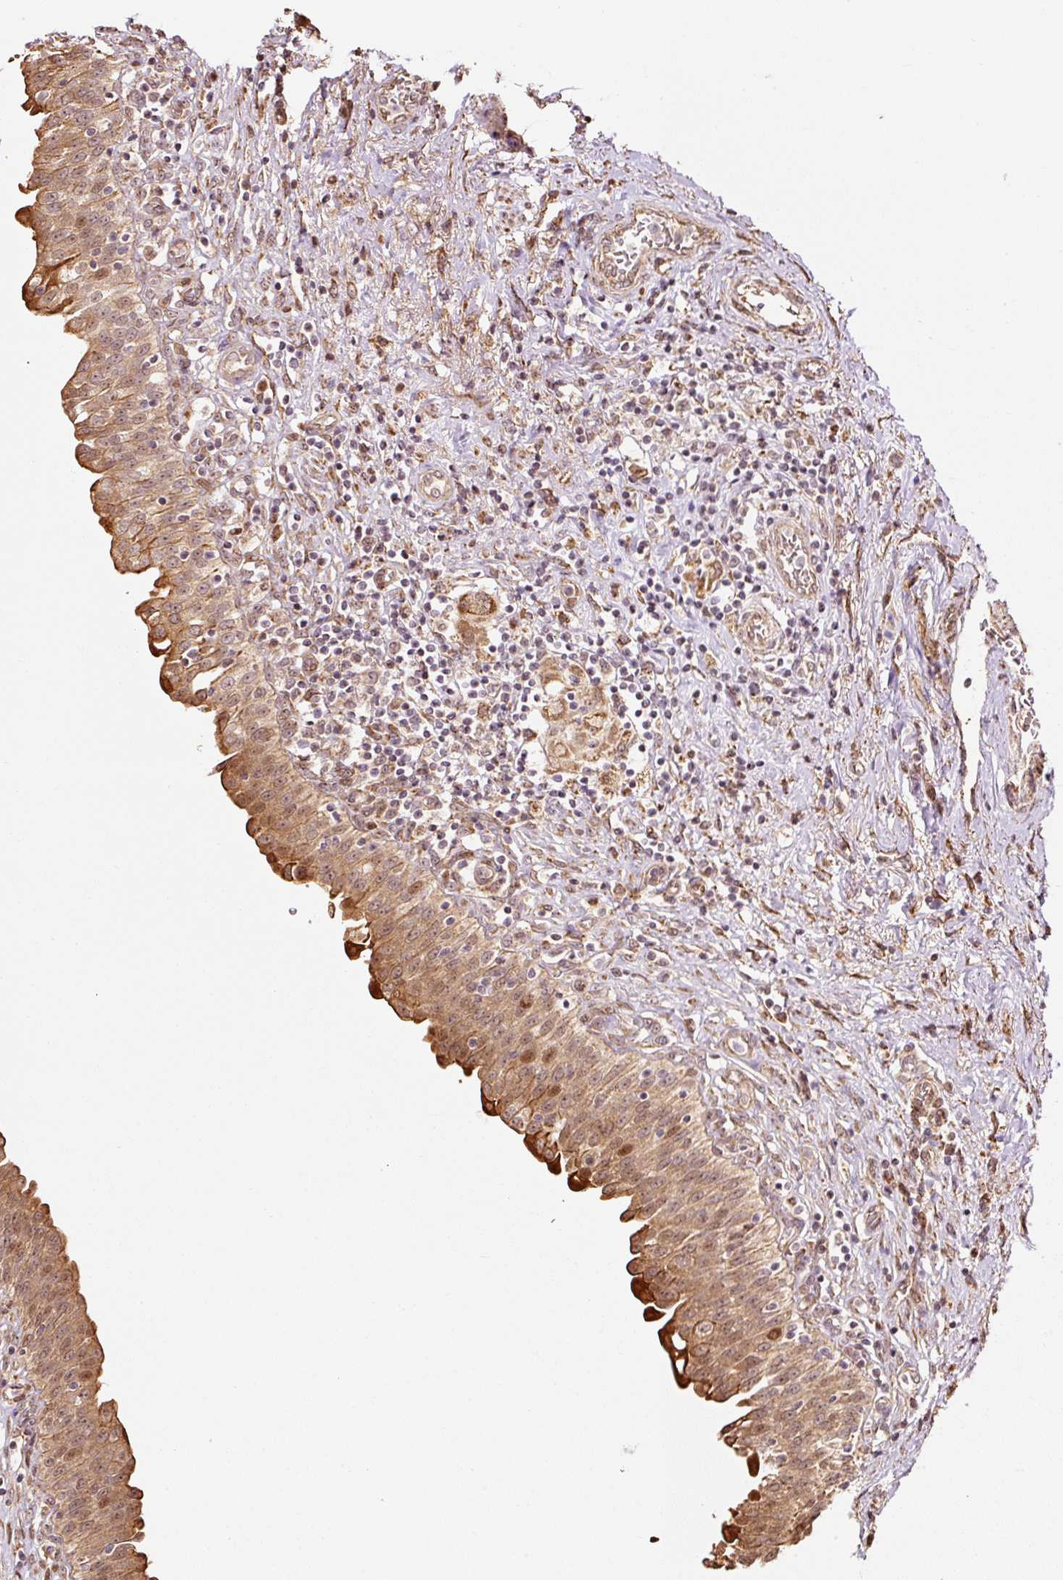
{"staining": {"intensity": "moderate", "quantity": ">75%", "location": "cytoplasmic/membranous,nuclear"}, "tissue": "urinary bladder", "cell_type": "Urothelial cells", "image_type": "normal", "snomed": [{"axis": "morphology", "description": "Normal tissue, NOS"}, {"axis": "topography", "description": "Urinary bladder"}], "caption": "Urothelial cells display medium levels of moderate cytoplasmic/membranous,nuclear expression in about >75% of cells in normal human urinary bladder.", "gene": "ETF1", "patient": {"sex": "male", "age": 71}}